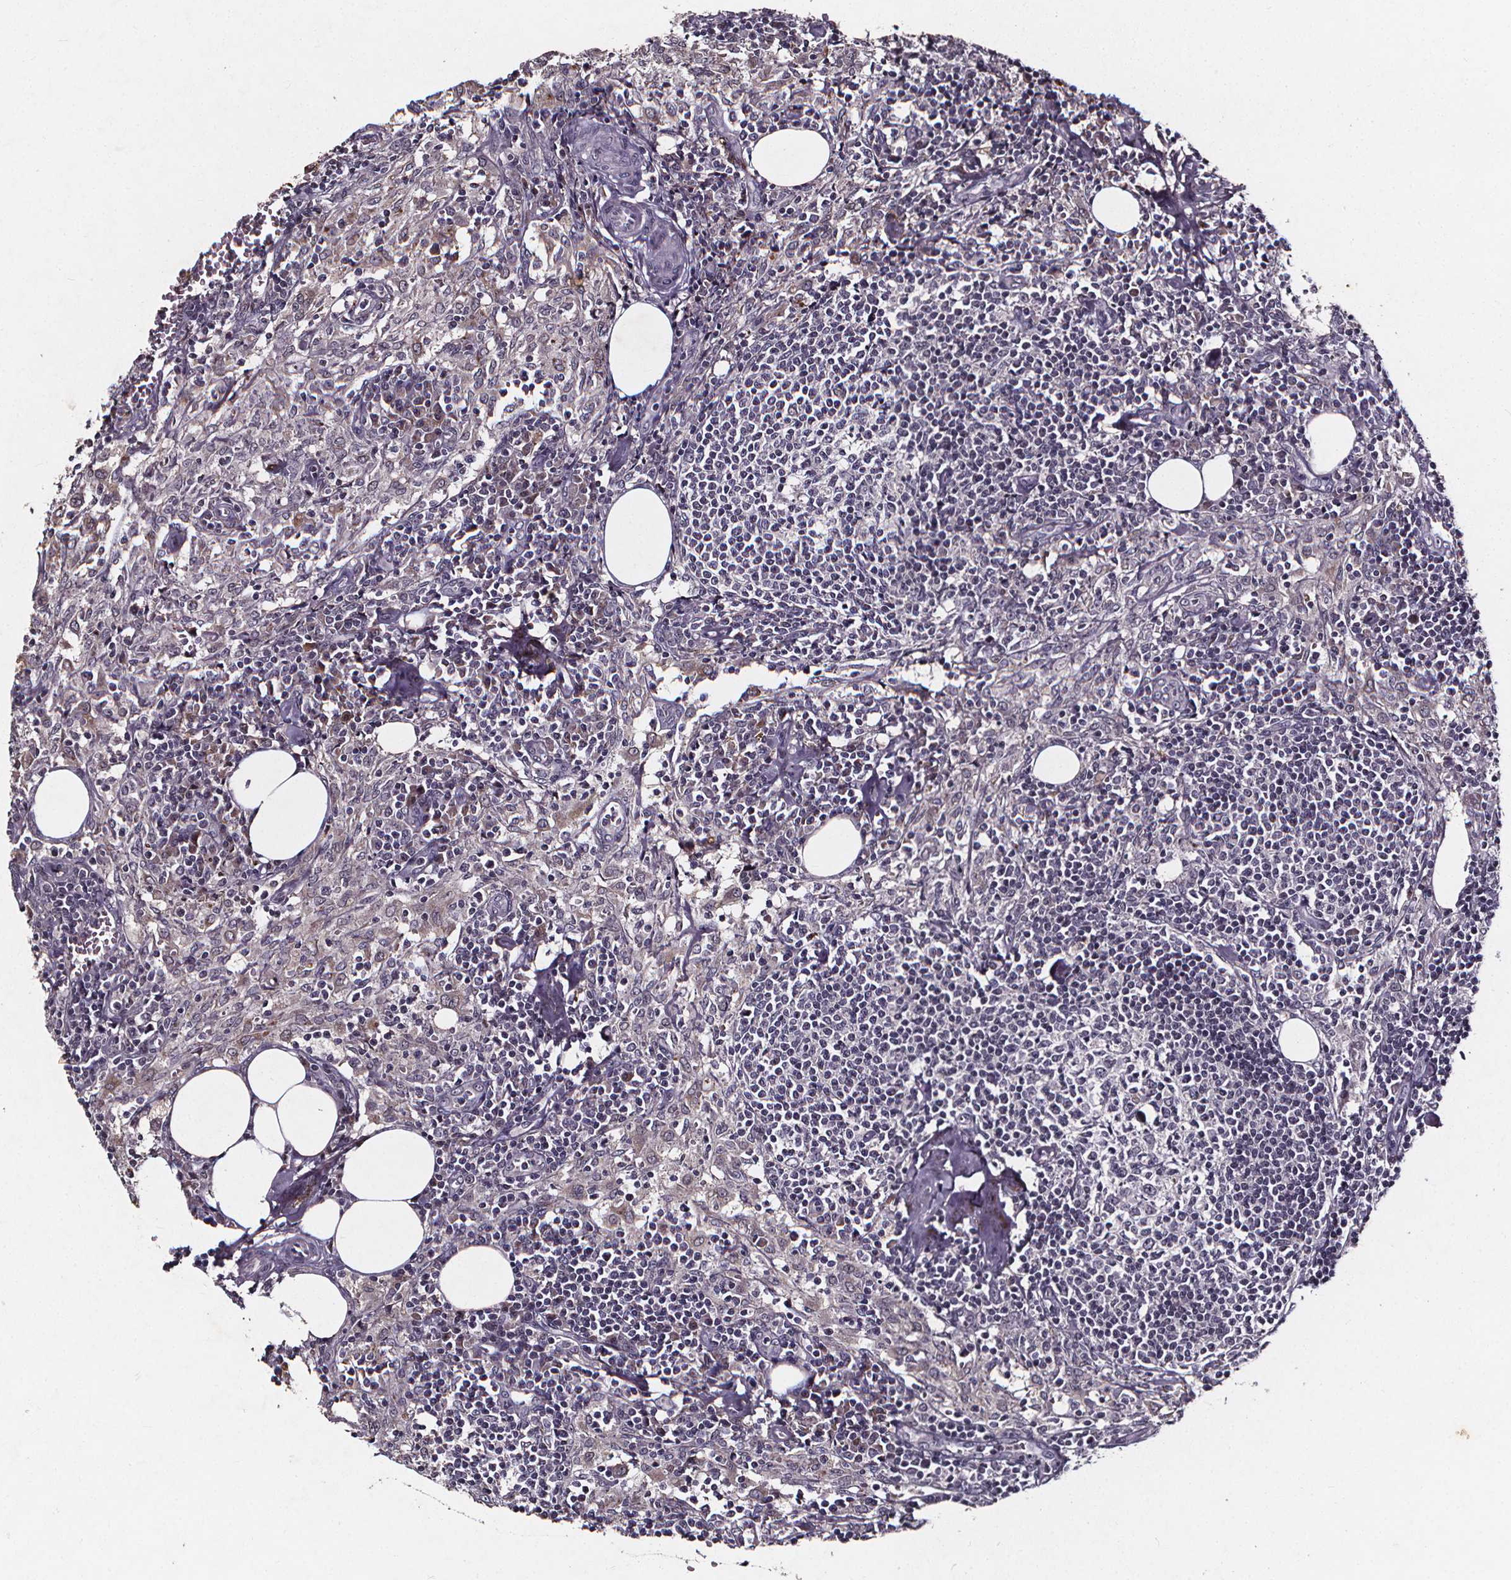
{"staining": {"intensity": "negative", "quantity": "none", "location": "none"}, "tissue": "lymph node", "cell_type": "Germinal center cells", "image_type": "normal", "snomed": [{"axis": "morphology", "description": "Normal tissue, NOS"}, {"axis": "topography", "description": "Lymph node"}], "caption": "This is an immunohistochemistry histopathology image of normal human lymph node. There is no expression in germinal center cells.", "gene": "SPAG8", "patient": {"sex": "male", "age": 55}}